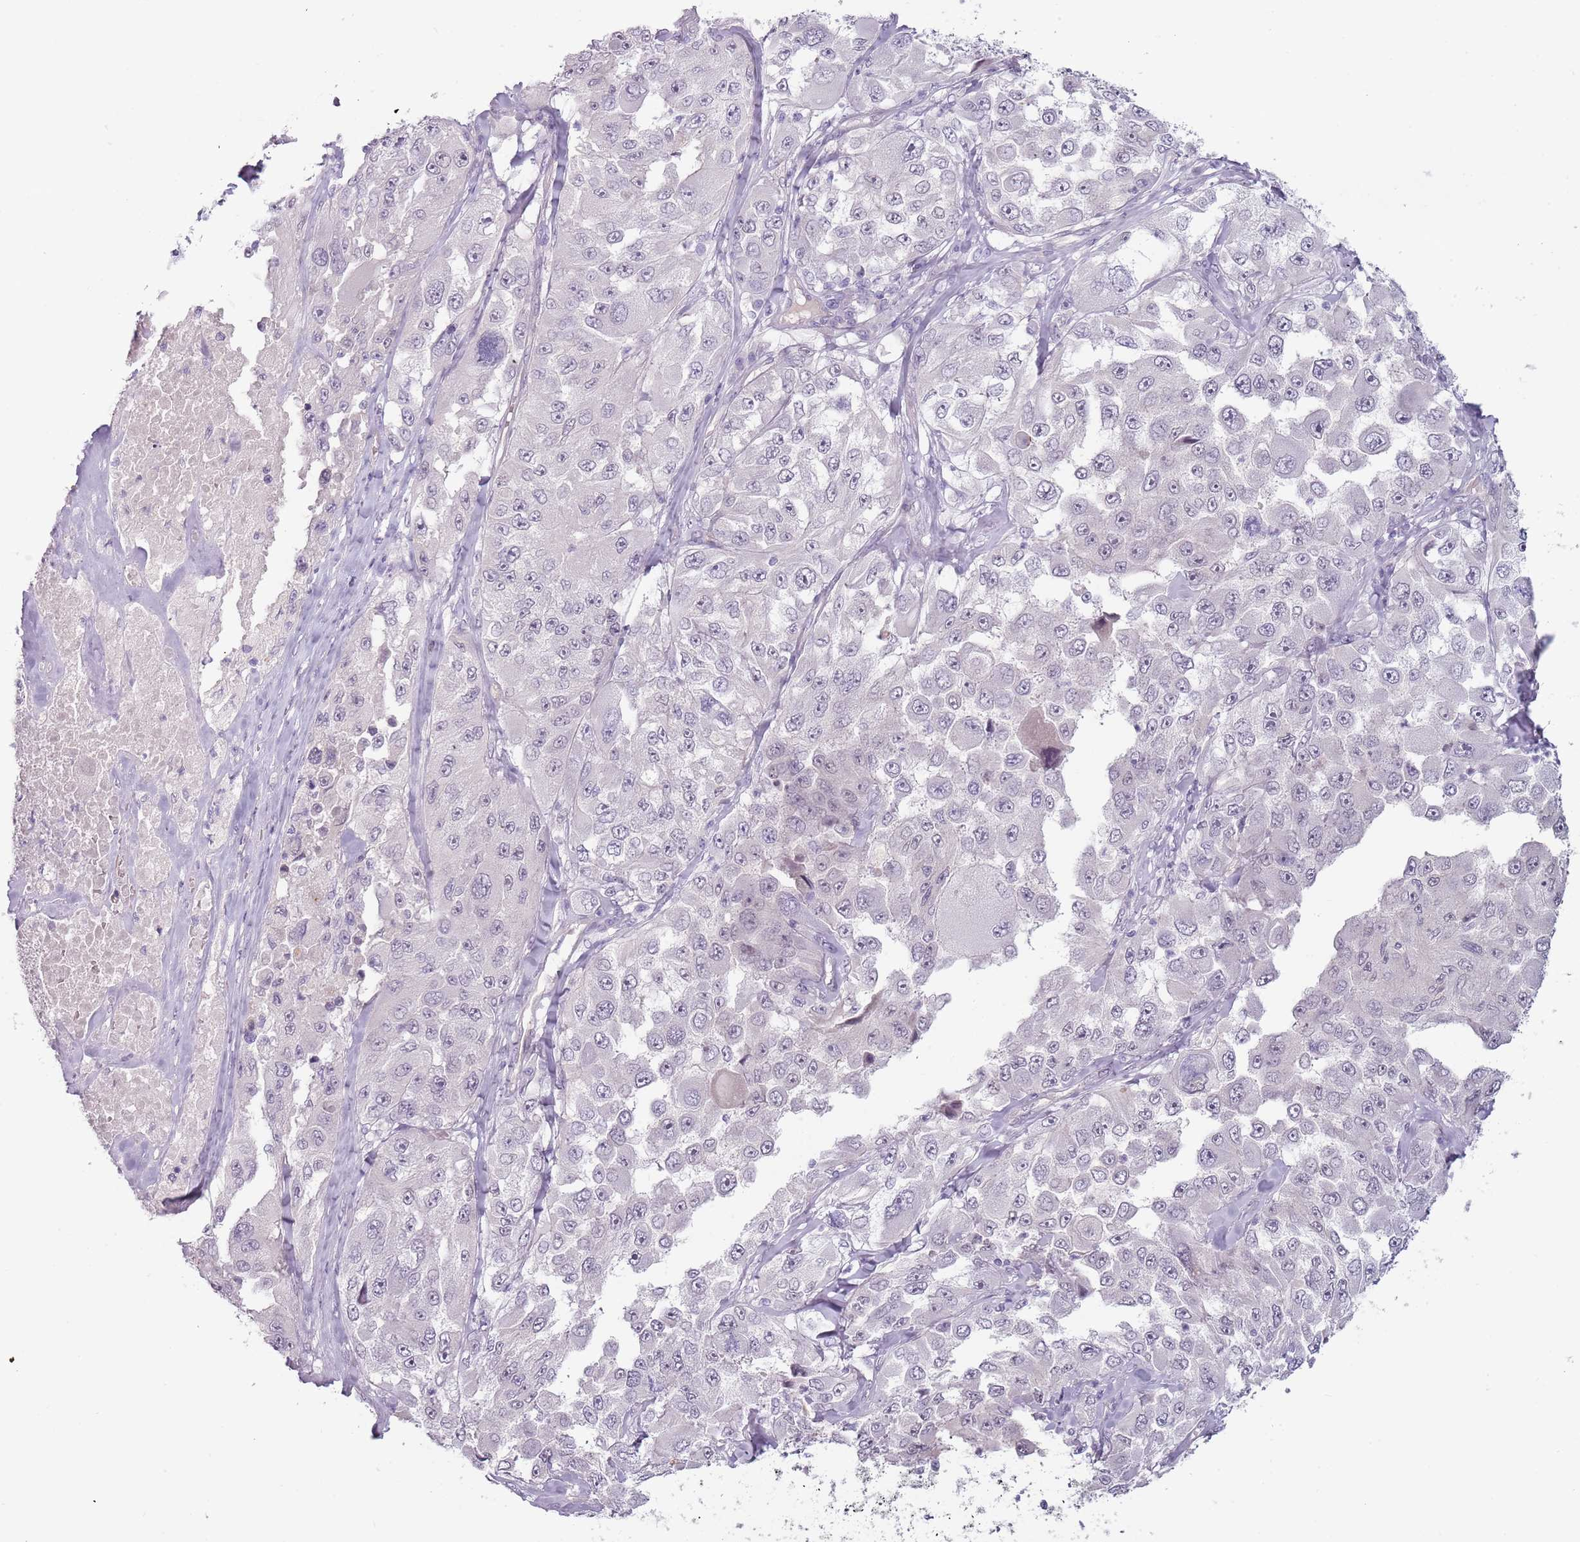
{"staining": {"intensity": "negative", "quantity": "none", "location": "none"}, "tissue": "melanoma", "cell_type": "Tumor cells", "image_type": "cancer", "snomed": [{"axis": "morphology", "description": "Malignant melanoma, Metastatic site"}, {"axis": "topography", "description": "Lymph node"}], "caption": "Immunohistochemistry of melanoma reveals no staining in tumor cells.", "gene": "RFX2", "patient": {"sex": "male", "age": 62}}